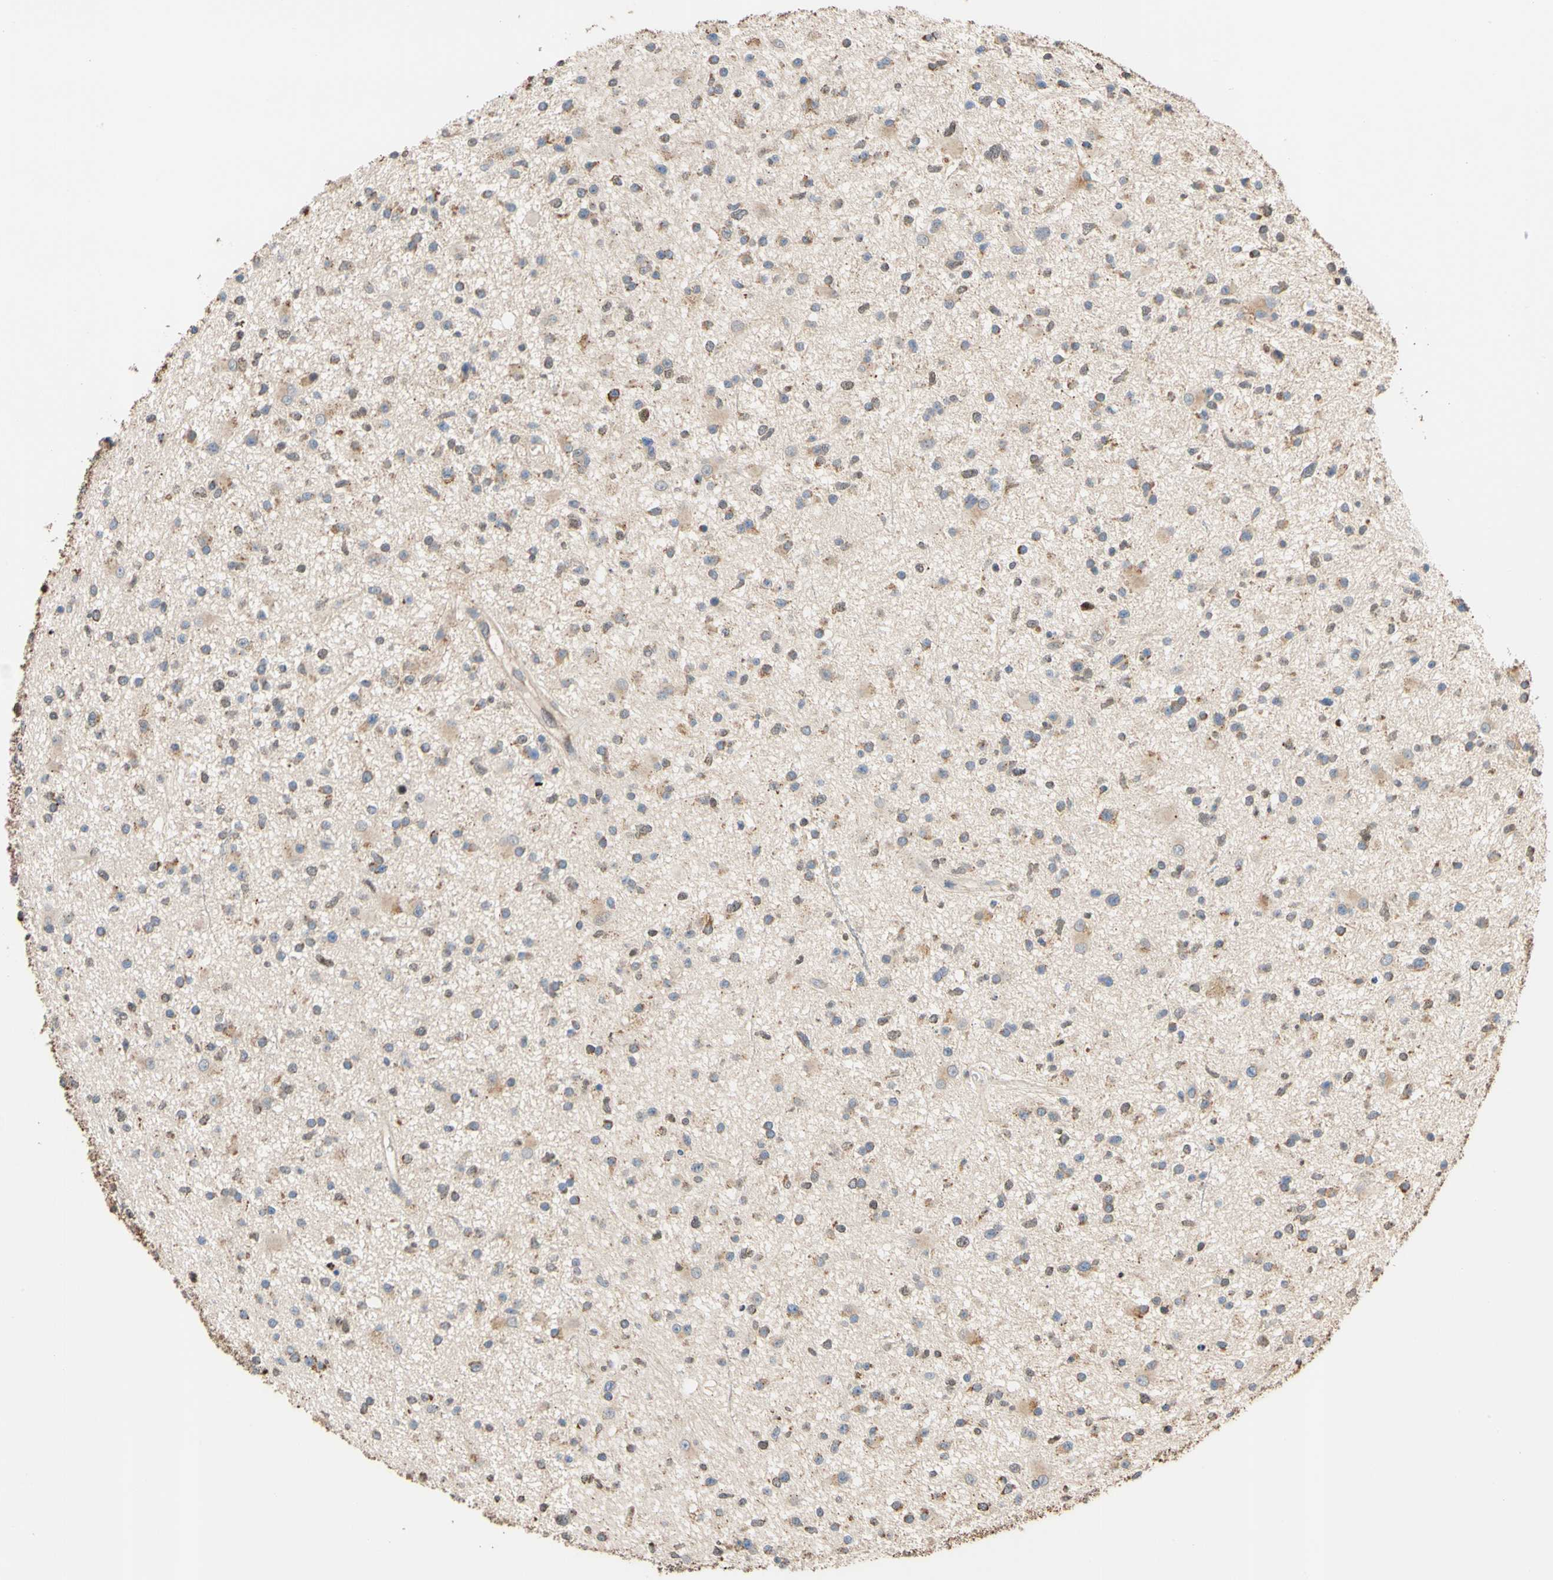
{"staining": {"intensity": "moderate", "quantity": "25%-75%", "location": "cytoplasmic/membranous"}, "tissue": "glioma", "cell_type": "Tumor cells", "image_type": "cancer", "snomed": [{"axis": "morphology", "description": "Glioma, malignant, High grade"}, {"axis": "topography", "description": "Brain"}], "caption": "Glioma was stained to show a protein in brown. There is medium levels of moderate cytoplasmic/membranous expression in approximately 25%-75% of tumor cells.", "gene": "IP6K2", "patient": {"sex": "male", "age": 33}}